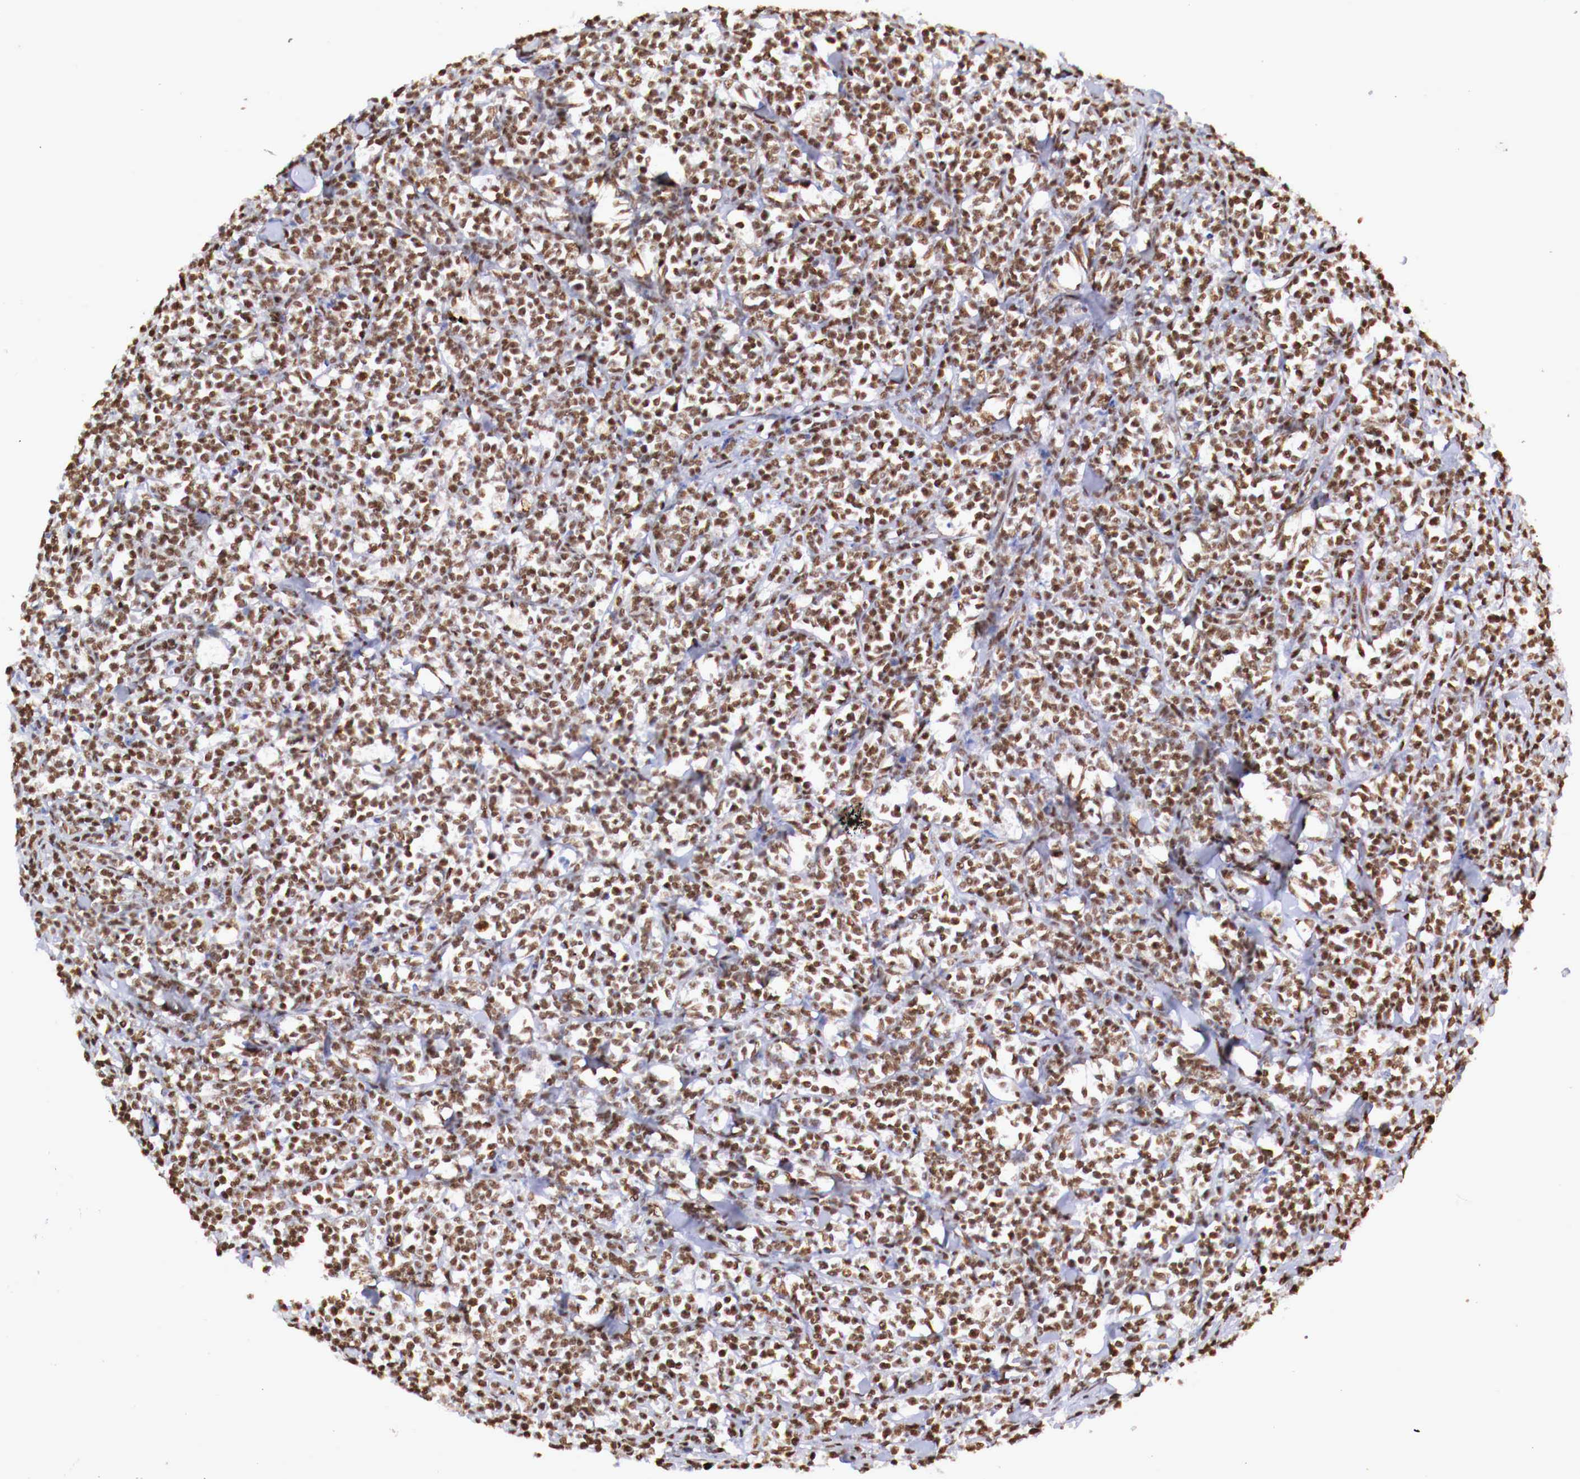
{"staining": {"intensity": "strong", "quantity": ">75%", "location": "nuclear"}, "tissue": "lymphoma", "cell_type": "Tumor cells", "image_type": "cancer", "snomed": [{"axis": "morphology", "description": "Malignant lymphoma, non-Hodgkin's type, High grade"}, {"axis": "topography", "description": "Small intestine"}, {"axis": "topography", "description": "Colon"}], "caption": "Approximately >75% of tumor cells in human malignant lymphoma, non-Hodgkin's type (high-grade) exhibit strong nuclear protein positivity as visualized by brown immunohistochemical staining.", "gene": "MAX", "patient": {"sex": "male", "age": 8}}